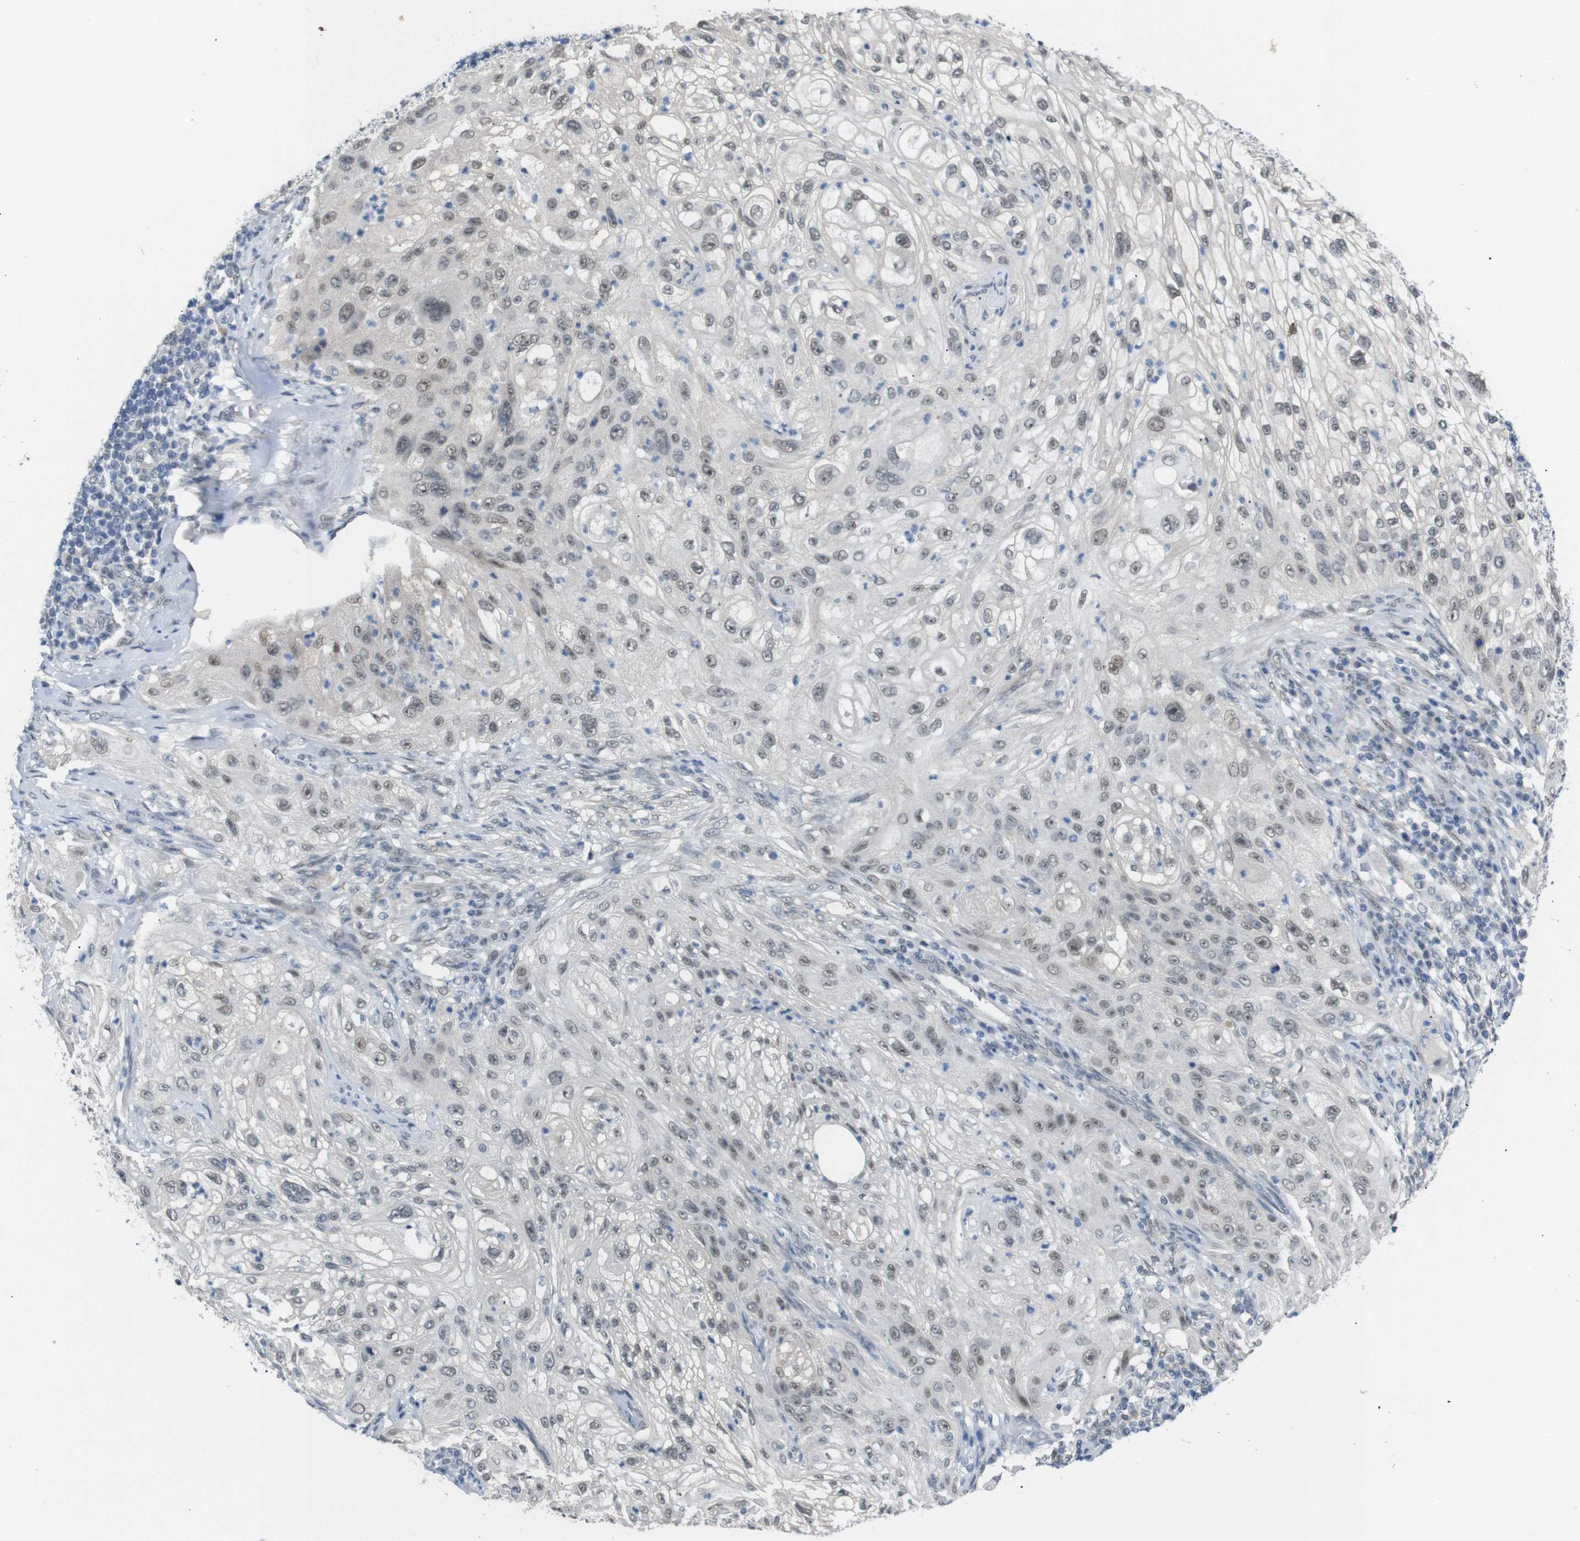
{"staining": {"intensity": "weak", "quantity": ">75%", "location": "nuclear"}, "tissue": "lung cancer", "cell_type": "Tumor cells", "image_type": "cancer", "snomed": [{"axis": "morphology", "description": "Inflammation, NOS"}, {"axis": "morphology", "description": "Squamous cell carcinoma, NOS"}, {"axis": "topography", "description": "Lymph node"}, {"axis": "topography", "description": "Soft tissue"}, {"axis": "topography", "description": "Lung"}], "caption": "Lung squamous cell carcinoma stained with immunohistochemistry (IHC) reveals weak nuclear staining in about >75% of tumor cells.", "gene": "GPR158", "patient": {"sex": "male", "age": 66}}